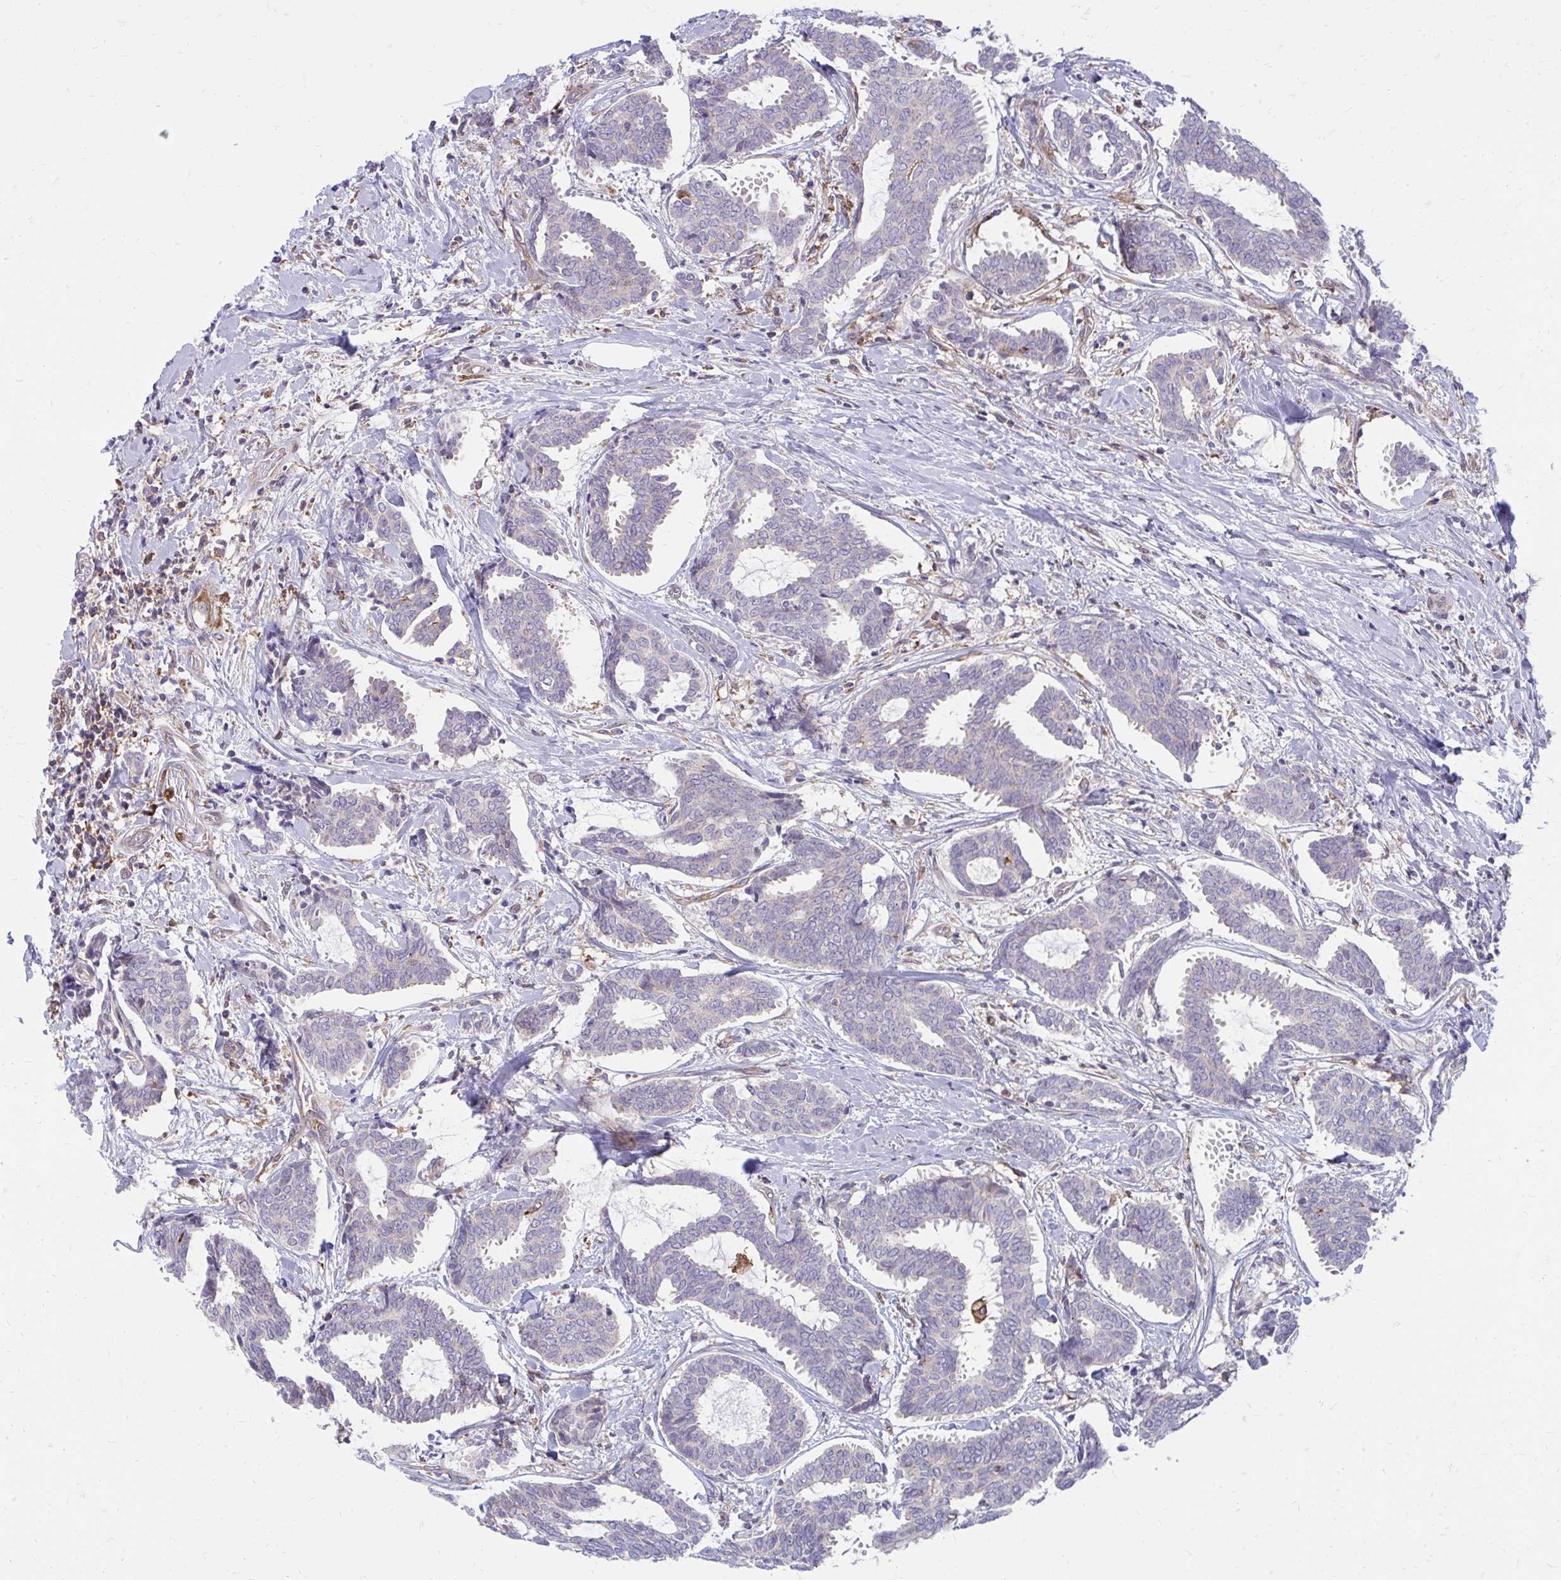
{"staining": {"intensity": "negative", "quantity": "none", "location": "none"}, "tissue": "breast cancer", "cell_type": "Tumor cells", "image_type": "cancer", "snomed": [{"axis": "morphology", "description": "Intraductal carcinoma, in situ"}, {"axis": "morphology", "description": "Duct carcinoma"}, {"axis": "morphology", "description": "Lobular carcinoma, in situ"}, {"axis": "topography", "description": "Breast"}], "caption": "An image of human breast intraductal carcinoma is negative for staining in tumor cells.", "gene": "ASAP1", "patient": {"sex": "female", "age": 44}}